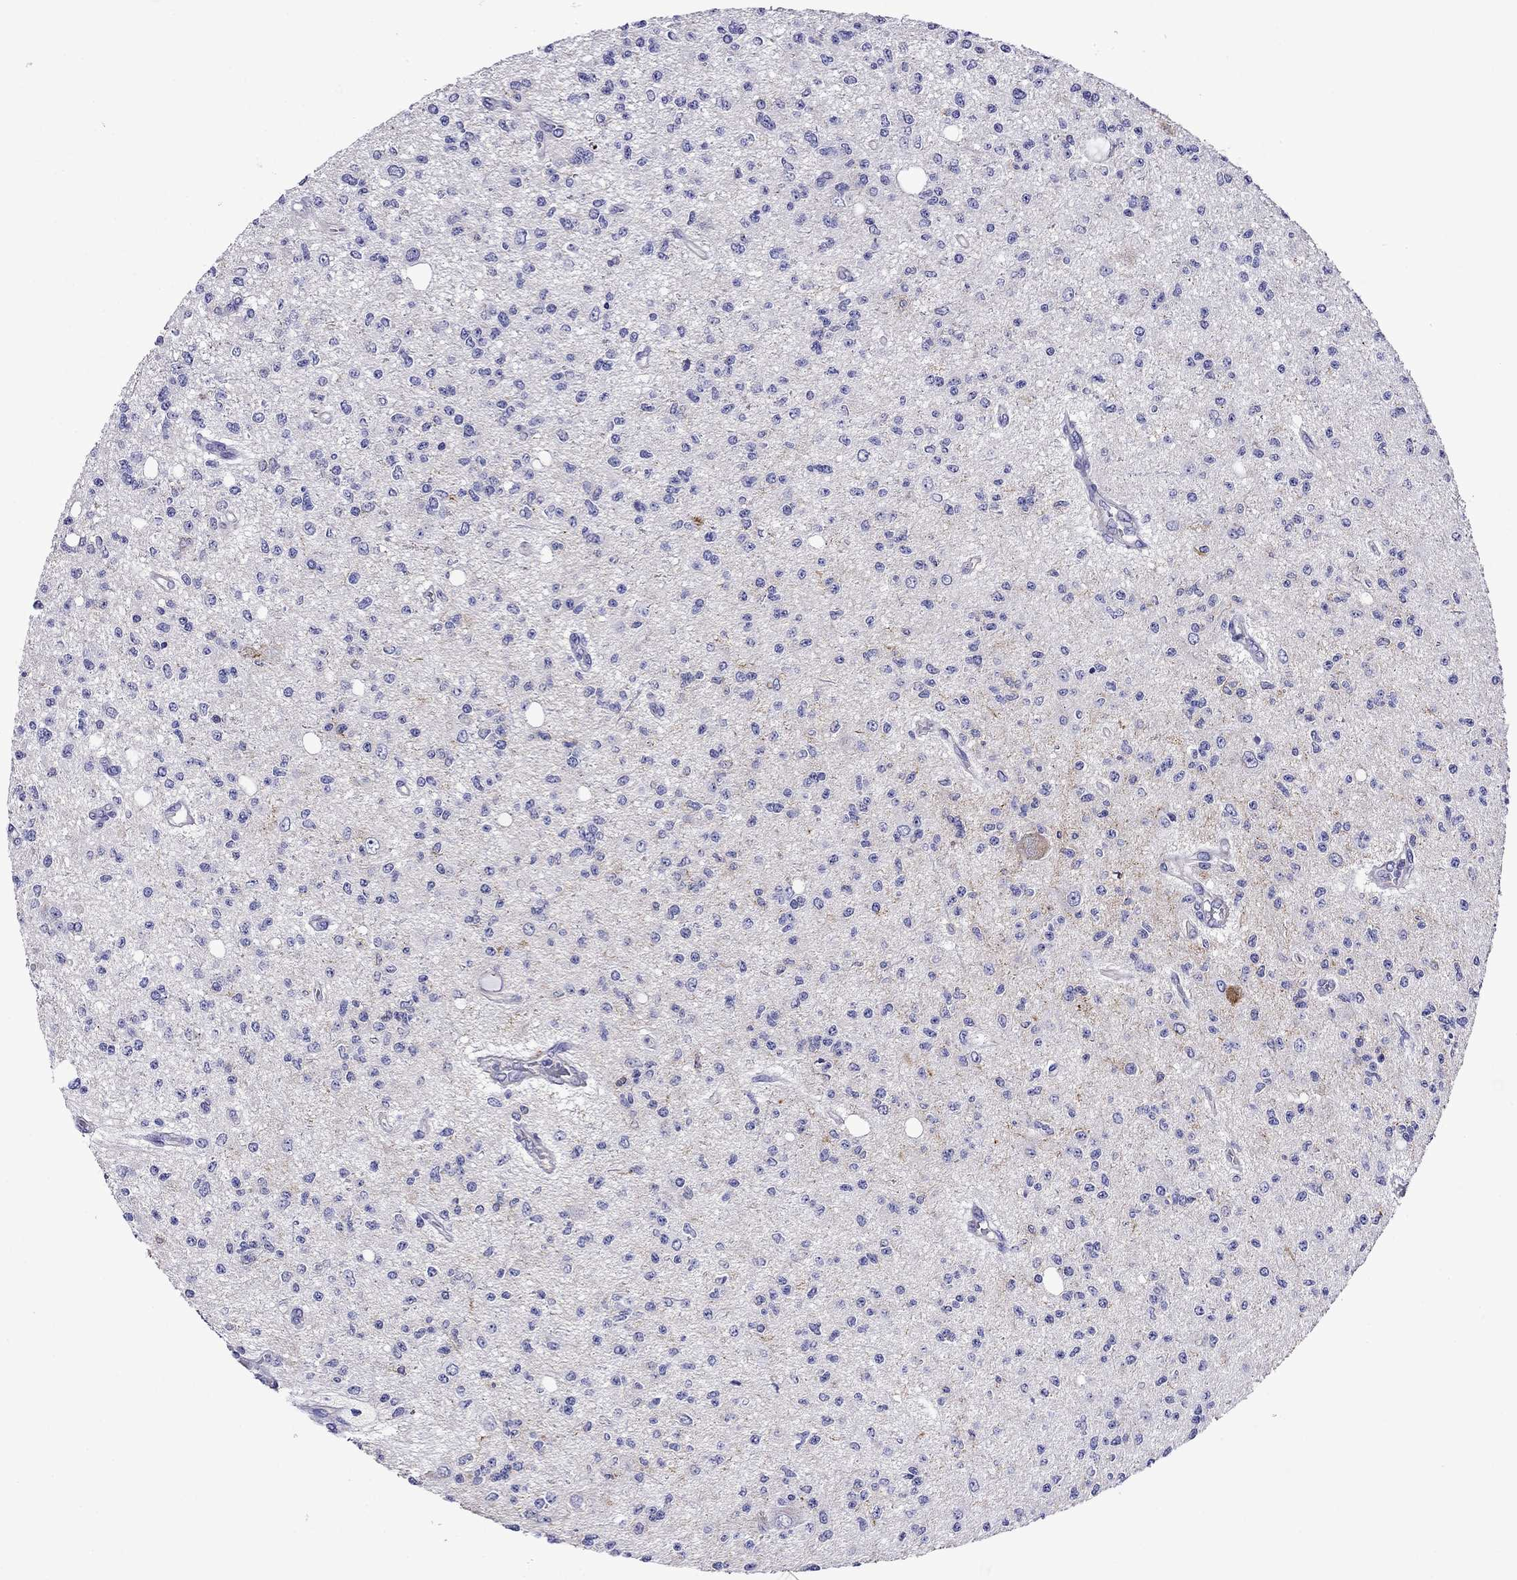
{"staining": {"intensity": "negative", "quantity": "none", "location": "none"}, "tissue": "glioma", "cell_type": "Tumor cells", "image_type": "cancer", "snomed": [{"axis": "morphology", "description": "Glioma, malignant, Low grade"}, {"axis": "topography", "description": "Brain"}], "caption": "Immunohistochemistry (IHC) image of neoplastic tissue: glioma stained with DAB (3,3'-diaminobenzidine) reveals no significant protein staining in tumor cells.", "gene": "SCG2", "patient": {"sex": "male", "age": 67}}